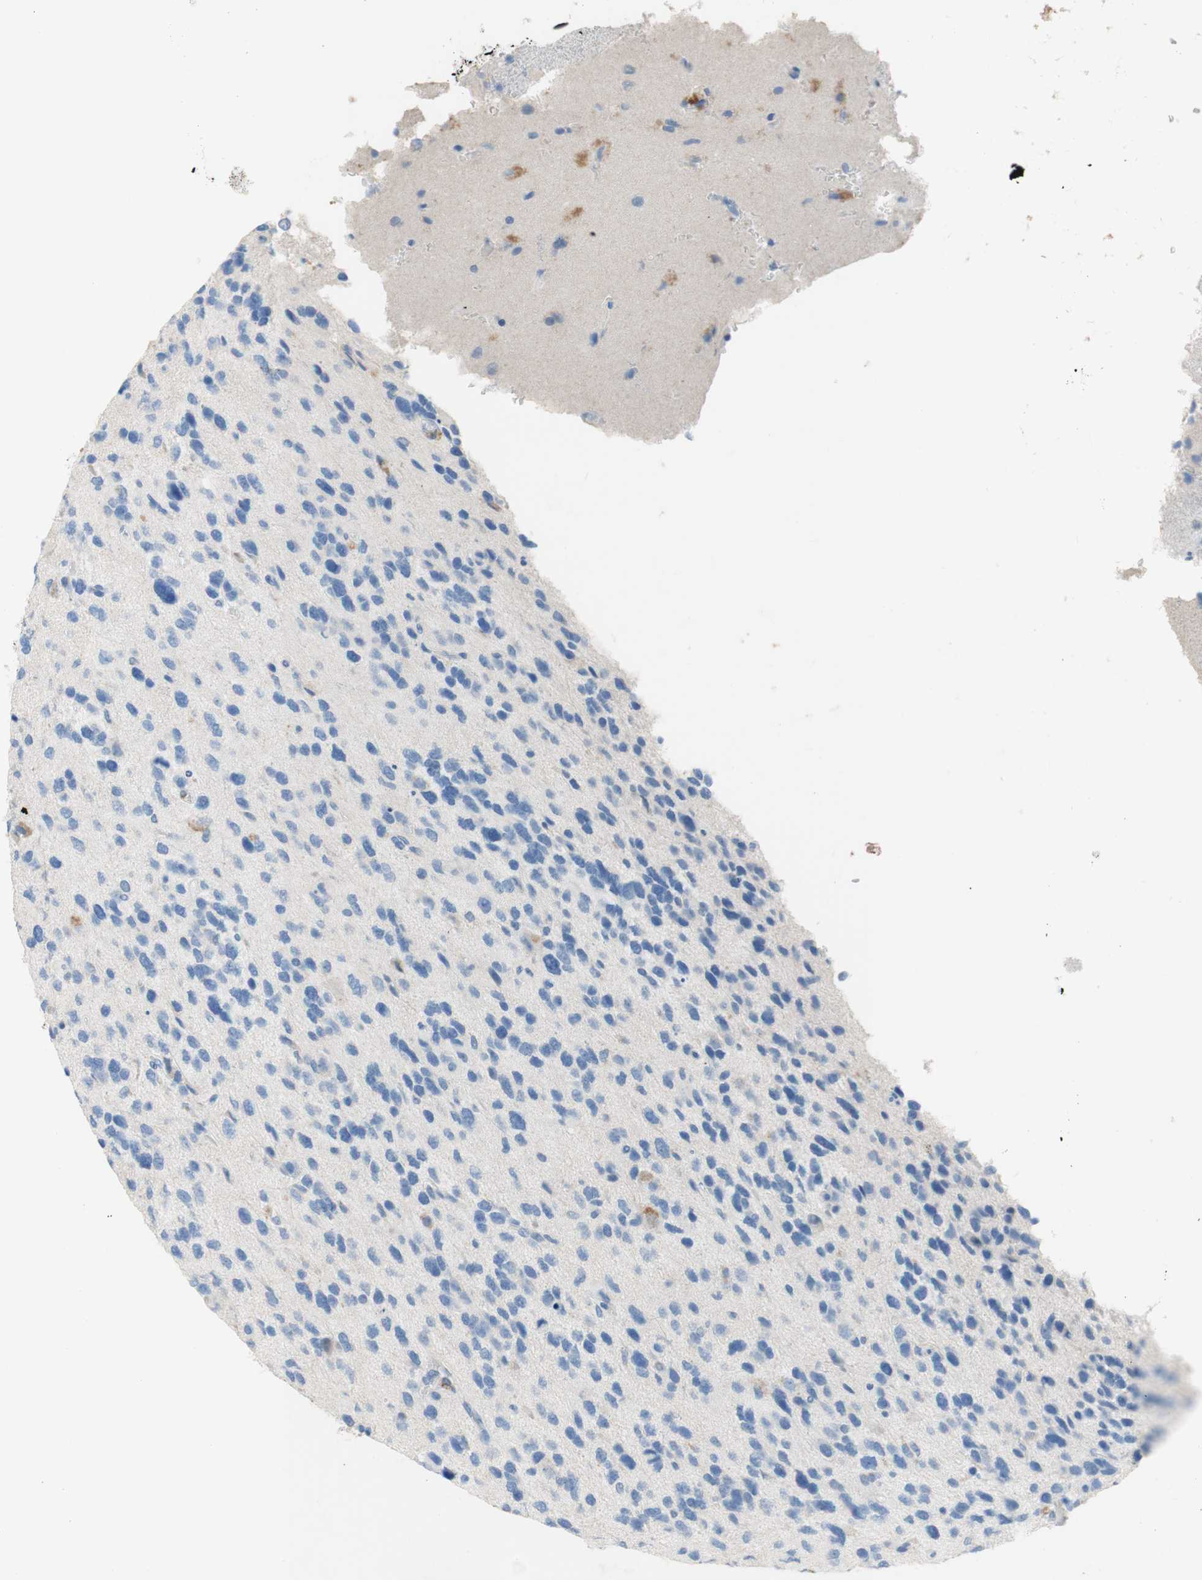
{"staining": {"intensity": "negative", "quantity": "none", "location": "none"}, "tissue": "glioma", "cell_type": "Tumor cells", "image_type": "cancer", "snomed": [{"axis": "morphology", "description": "Glioma, malignant, High grade"}, {"axis": "topography", "description": "Brain"}], "caption": "Tumor cells show no significant staining in high-grade glioma (malignant). (Immunohistochemistry, brightfield microscopy, high magnification).", "gene": "POLR2J3", "patient": {"sex": "female", "age": 58}}